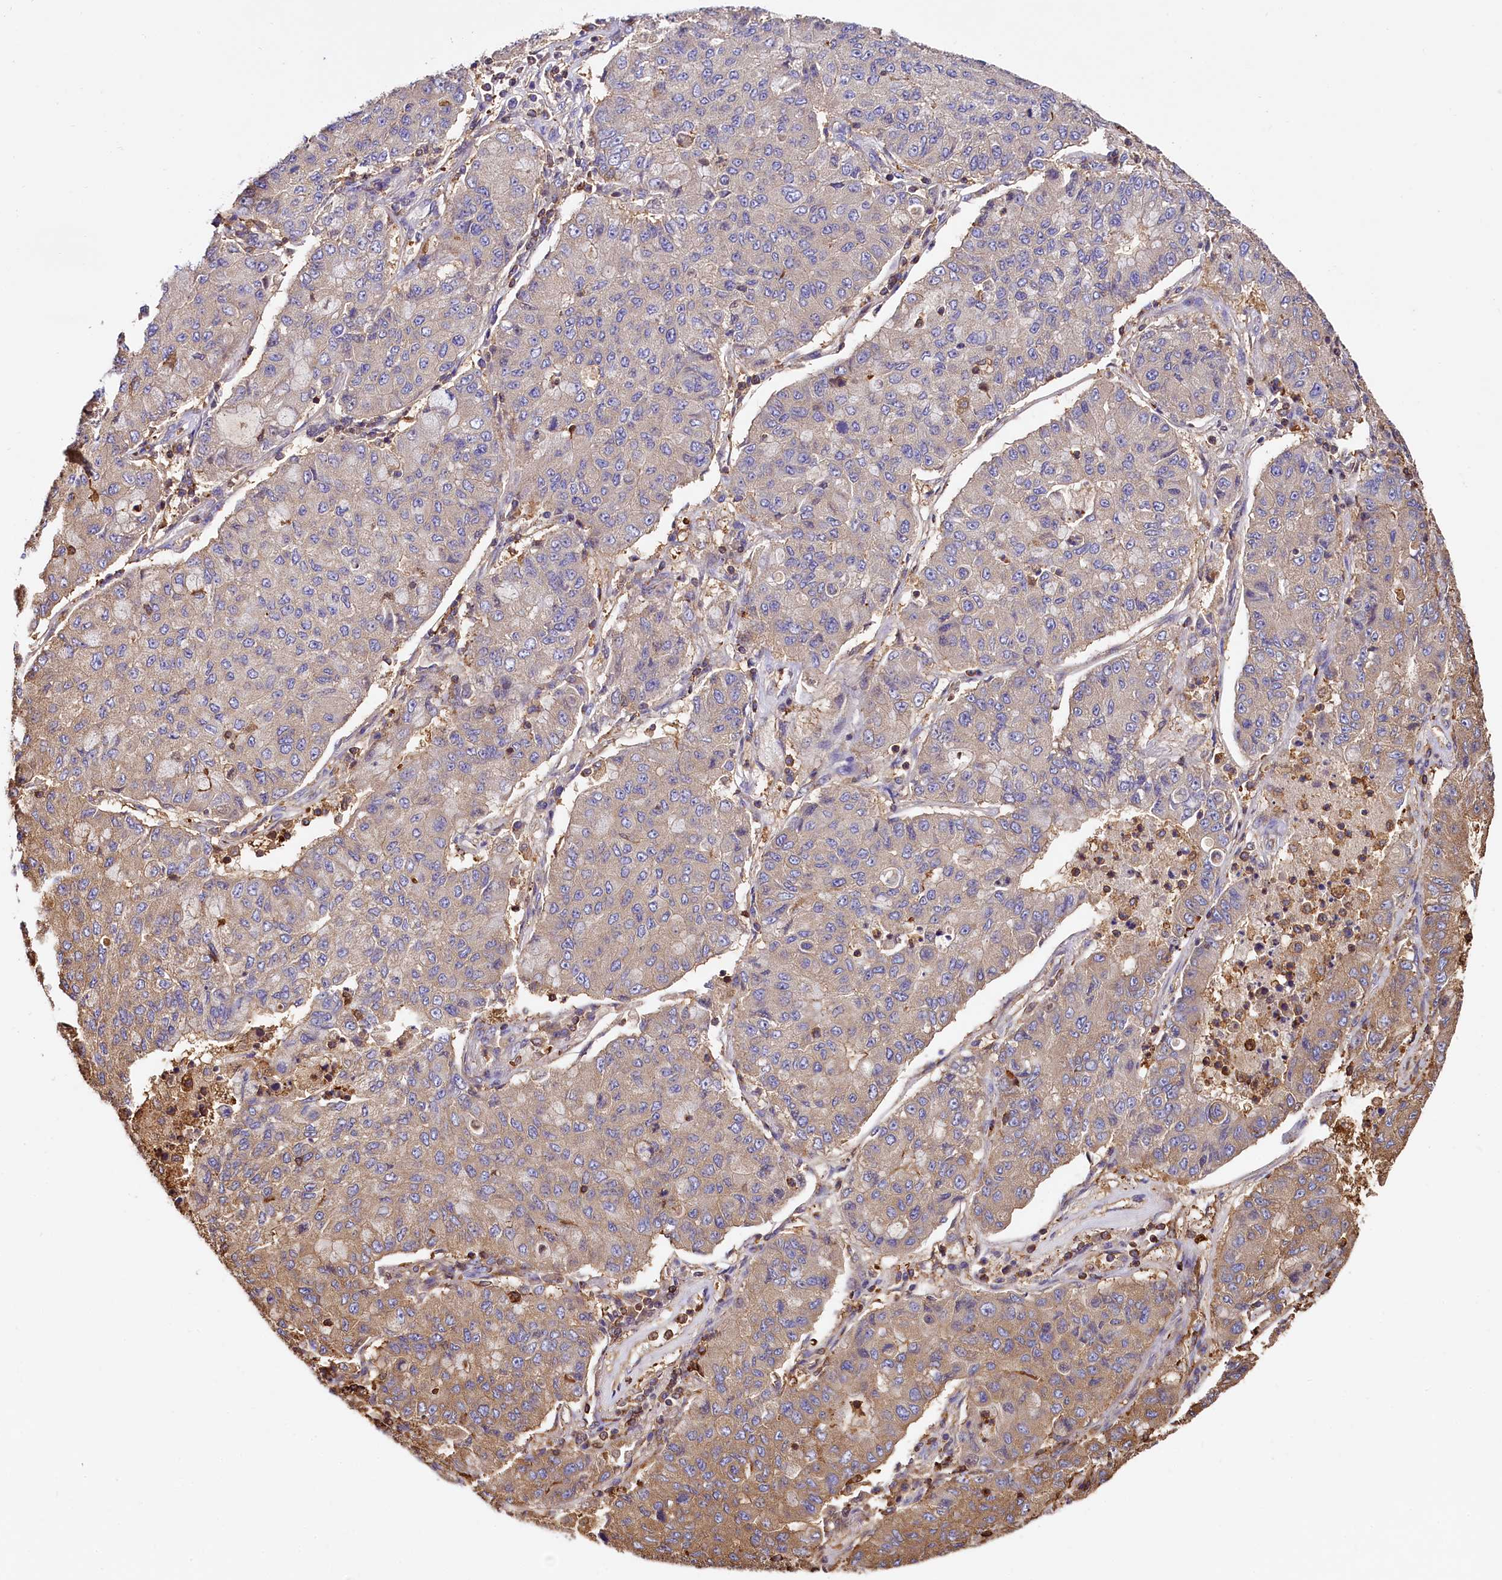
{"staining": {"intensity": "moderate", "quantity": "<25%", "location": "cytoplasmic/membranous"}, "tissue": "lung cancer", "cell_type": "Tumor cells", "image_type": "cancer", "snomed": [{"axis": "morphology", "description": "Squamous cell carcinoma, NOS"}, {"axis": "topography", "description": "Lung"}], "caption": "Lung cancer (squamous cell carcinoma) was stained to show a protein in brown. There is low levels of moderate cytoplasmic/membranous expression in approximately <25% of tumor cells. The staining was performed using DAB (3,3'-diaminobenzidine), with brown indicating positive protein expression. Nuclei are stained blue with hematoxylin.", "gene": "RARS2", "patient": {"sex": "male", "age": 74}}